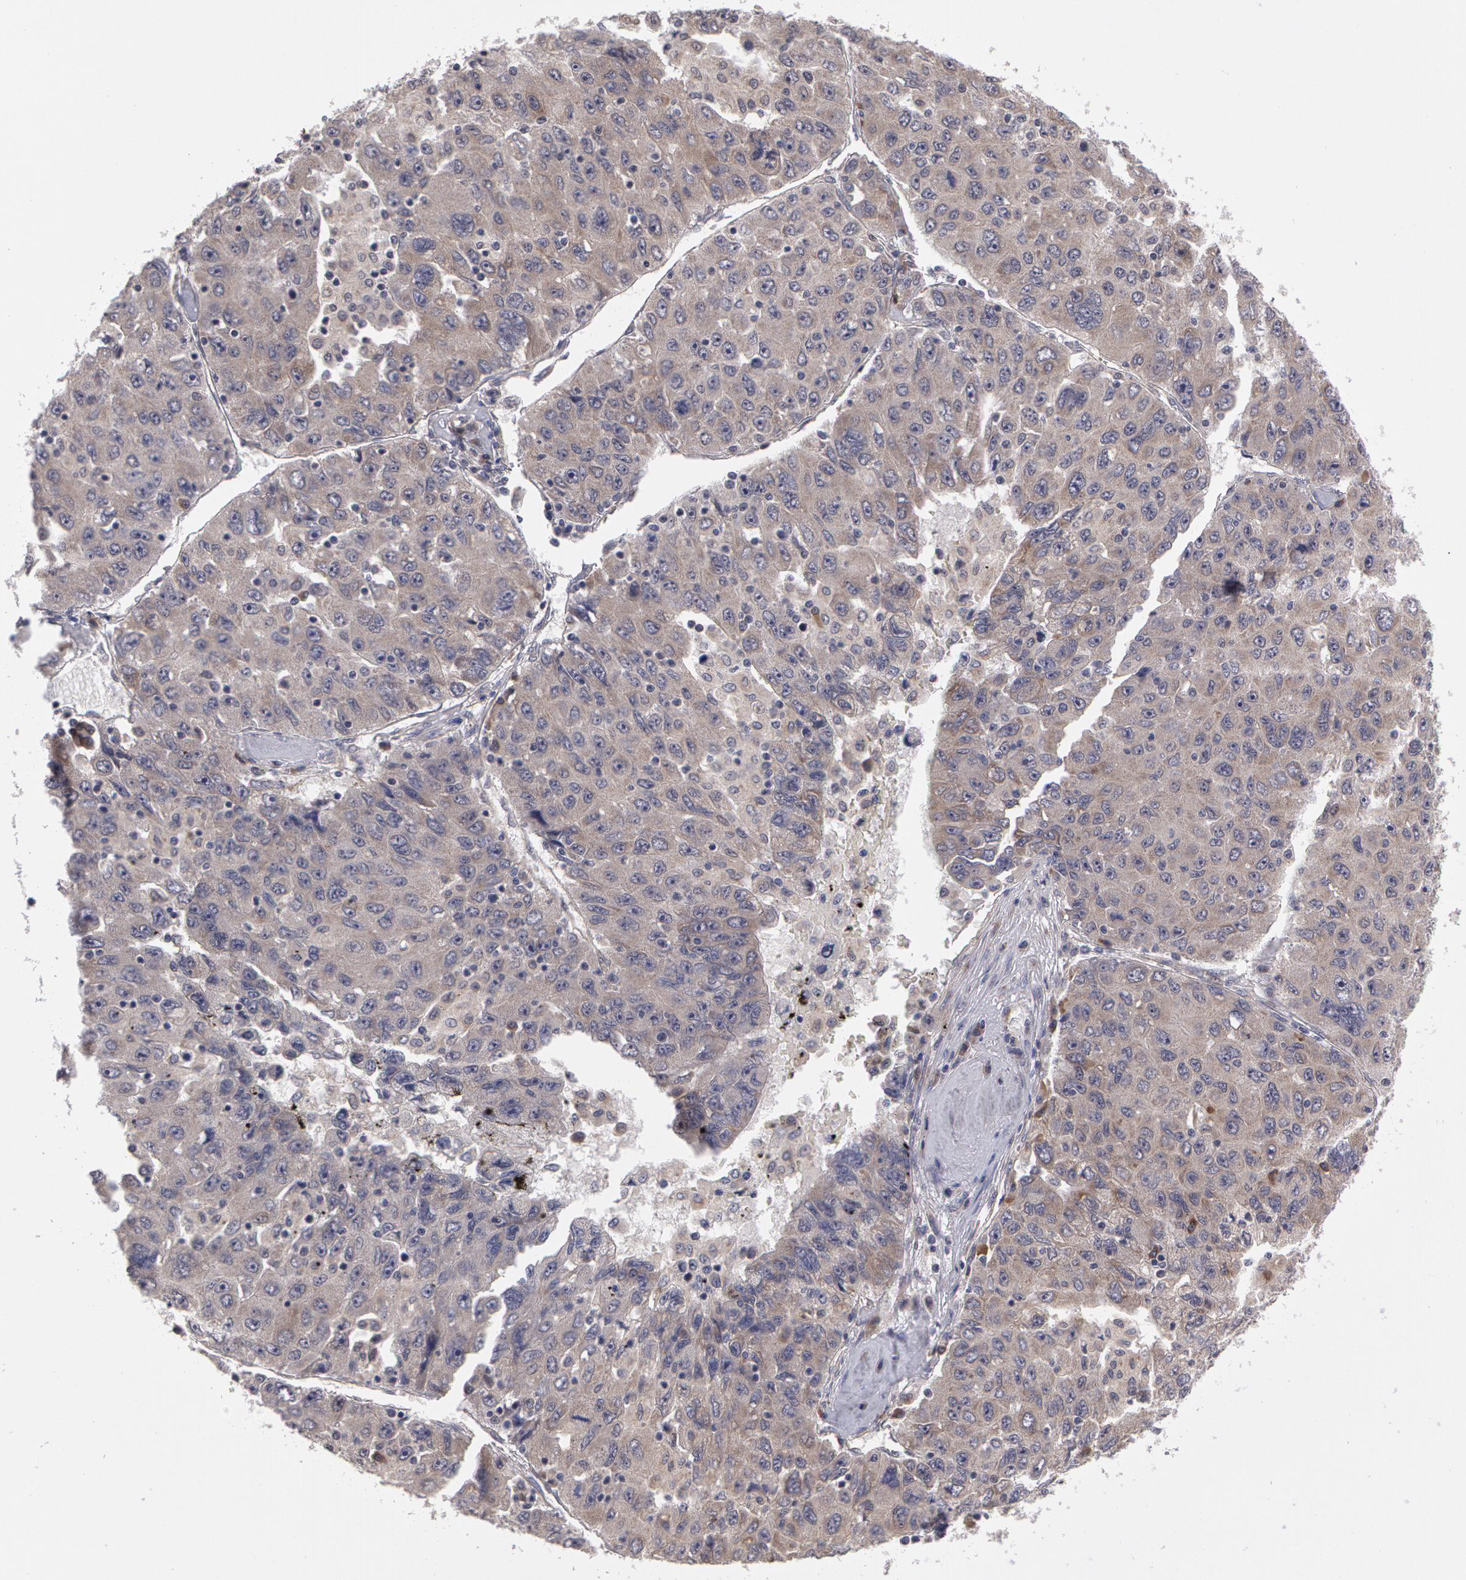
{"staining": {"intensity": "negative", "quantity": "none", "location": "none"}, "tissue": "liver cancer", "cell_type": "Tumor cells", "image_type": "cancer", "snomed": [{"axis": "morphology", "description": "Carcinoma, Hepatocellular, NOS"}, {"axis": "topography", "description": "Liver"}], "caption": "The IHC image has no significant positivity in tumor cells of liver cancer (hepatocellular carcinoma) tissue.", "gene": "STX5", "patient": {"sex": "male", "age": 49}}